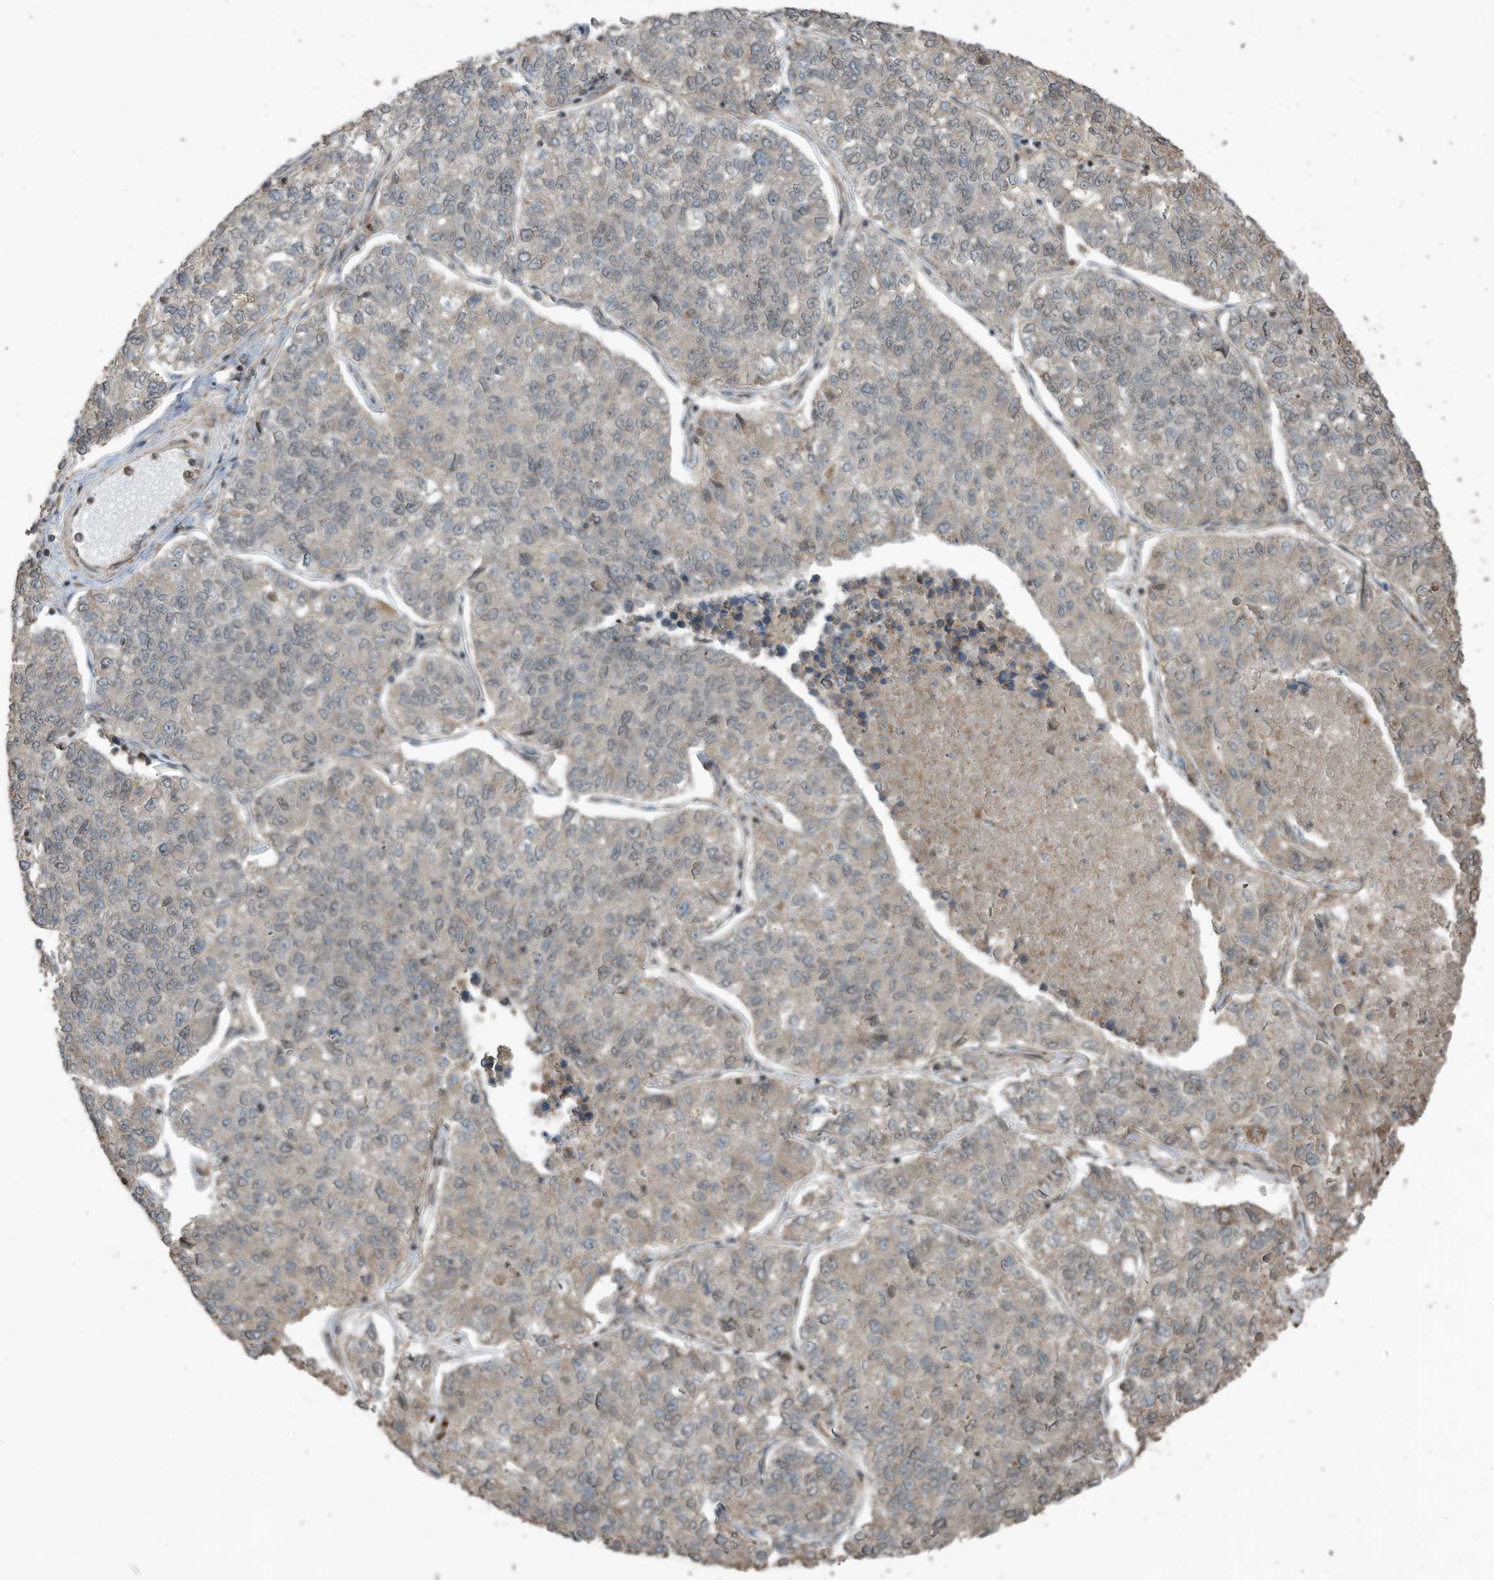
{"staining": {"intensity": "weak", "quantity": "<25%", "location": "cytoplasmic/membranous"}, "tissue": "lung cancer", "cell_type": "Tumor cells", "image_type": "cancer", "snomed": [{"axis": "morphology", "description": "Adenocarcinoma, NOS"}, {"axis": "topography", "description": "Lung"}], "caption": "Micrograph shows no protein expression in tumor cells of lung cancer tissue.", "gene": "ZNF653", "patient": {"sex": "male", "age": 49}}